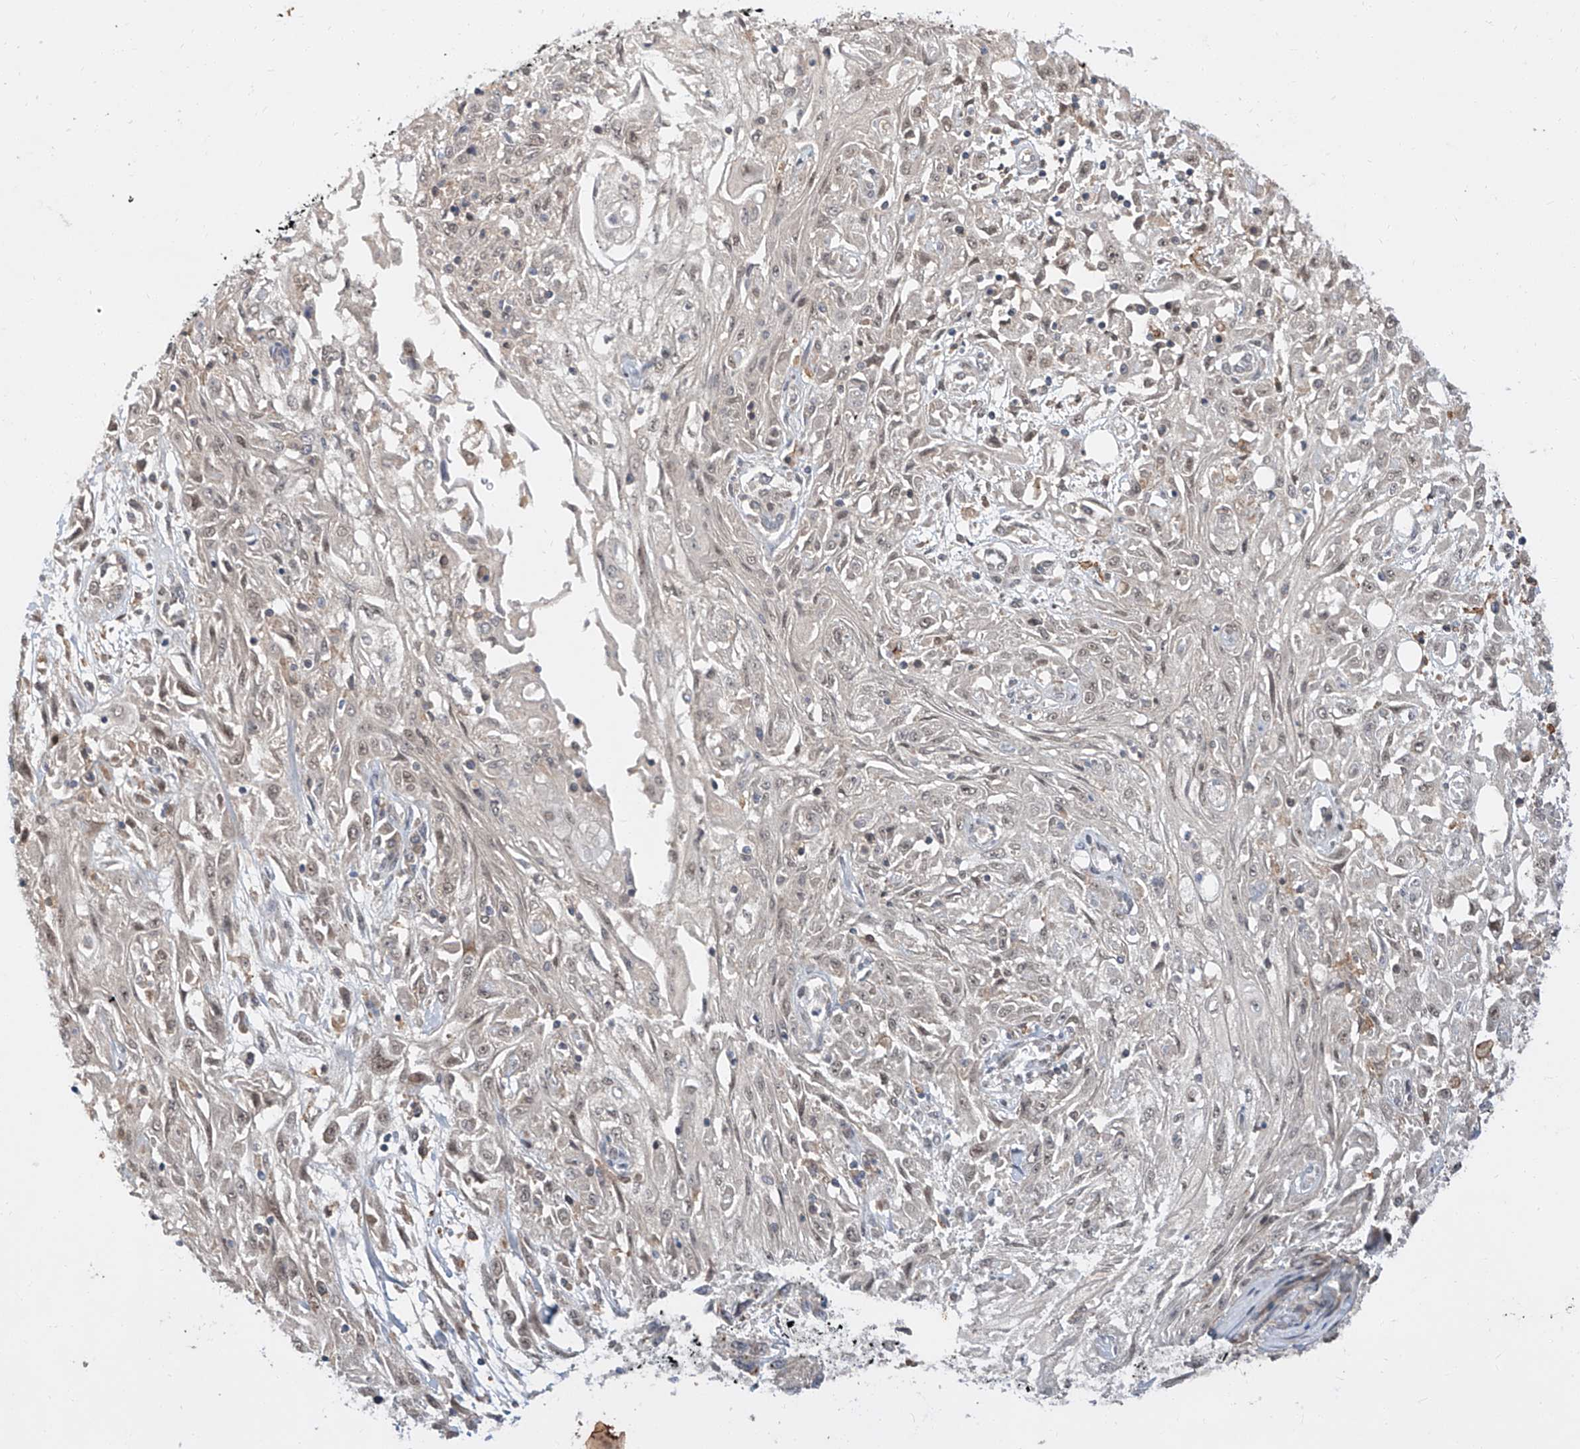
{"staining": {"intensity": "weak", "quantity": ">75%", "location": "nuclear"}, "tissue": "skin cancer", "cell_type": "Tumor cells", "image_type": "cancer", "snomed": [{"axis": "morphology", "description": "Squamous cell carcinoma, NOS"}, {"axis": "morphology", "description": "Squamous cell carcinoma, metastatic, NOS"}, {"axis": "topography", "description": "Skin"}, {"axis": "topography", "description": "Lymph node"}], "caption": "Immunohistochemical staining of metastatic squamous cell carcinoma (skin) shows weak nuclear protein positivity in about >75% of tumor cells. Using DAB (brown) and hematoxylin (blue) stains, captured at high magnification using brightfield microscopy.", "gene": "DIRAS3", "patient": {"sex": "male", "age": 75}}